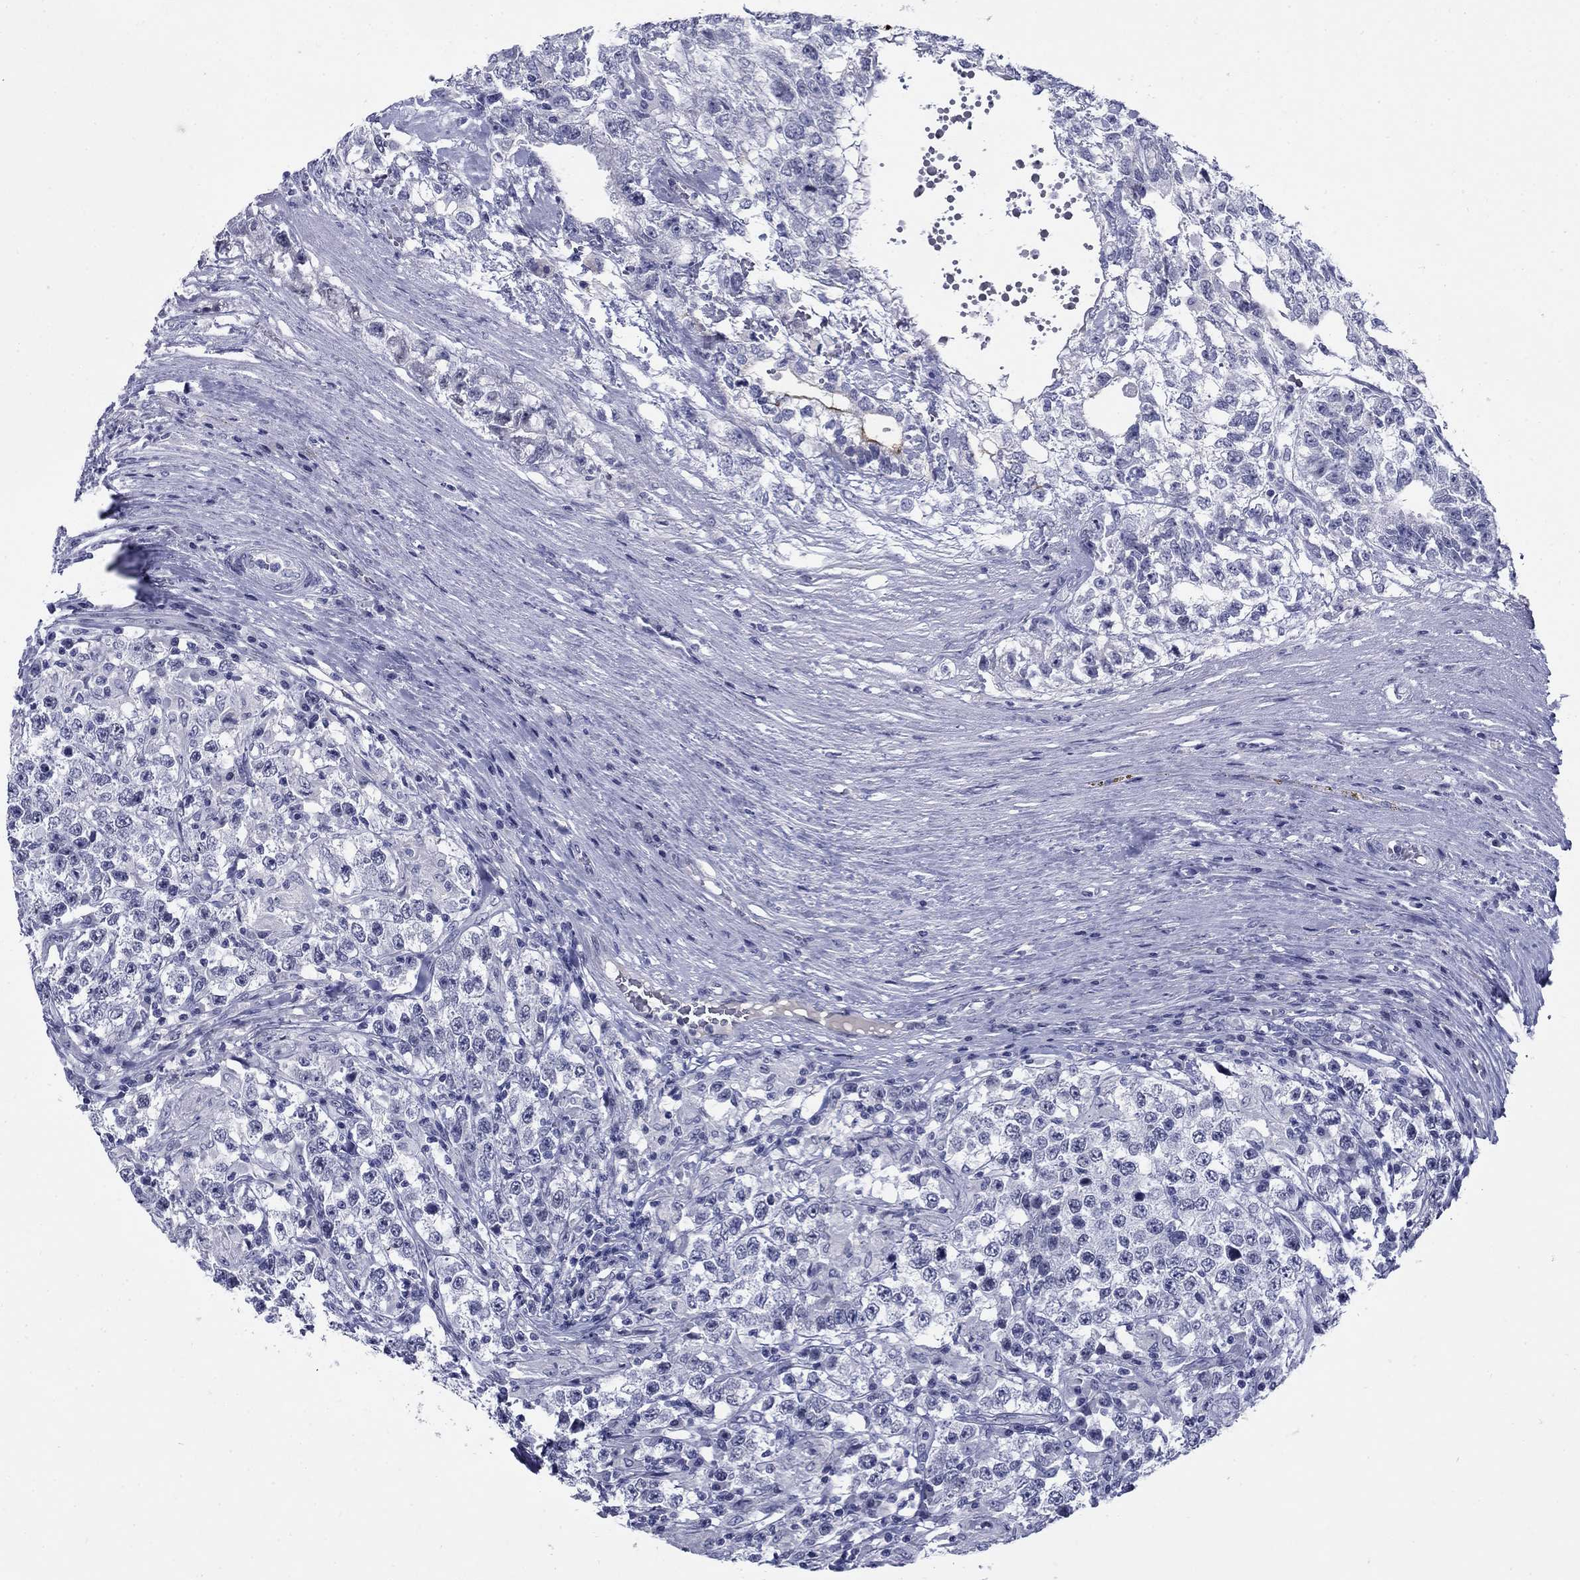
{"staining": {"intensity": "weak", "quantity": "<25%", "location": "cytoplasmic/membranous"}, "tissue": "testis cancer", "cell_type": "Tumor cells", "image_type": "cancer", "snomed": [{"axis": "morphology", "description": "Seminoma, NOS"}, {"axis": "morphology", "description": "Carcinoma, Embryonal, NOS"}, {"axis": "topography", "description": "Testis"}], "caption": "Testis embryonal carcinoma was stained to show a protein in brown. There is no significant positivity in tumor cells.", "gene": "C4orf19", "patient": {"sex": "male", "age": 41}}